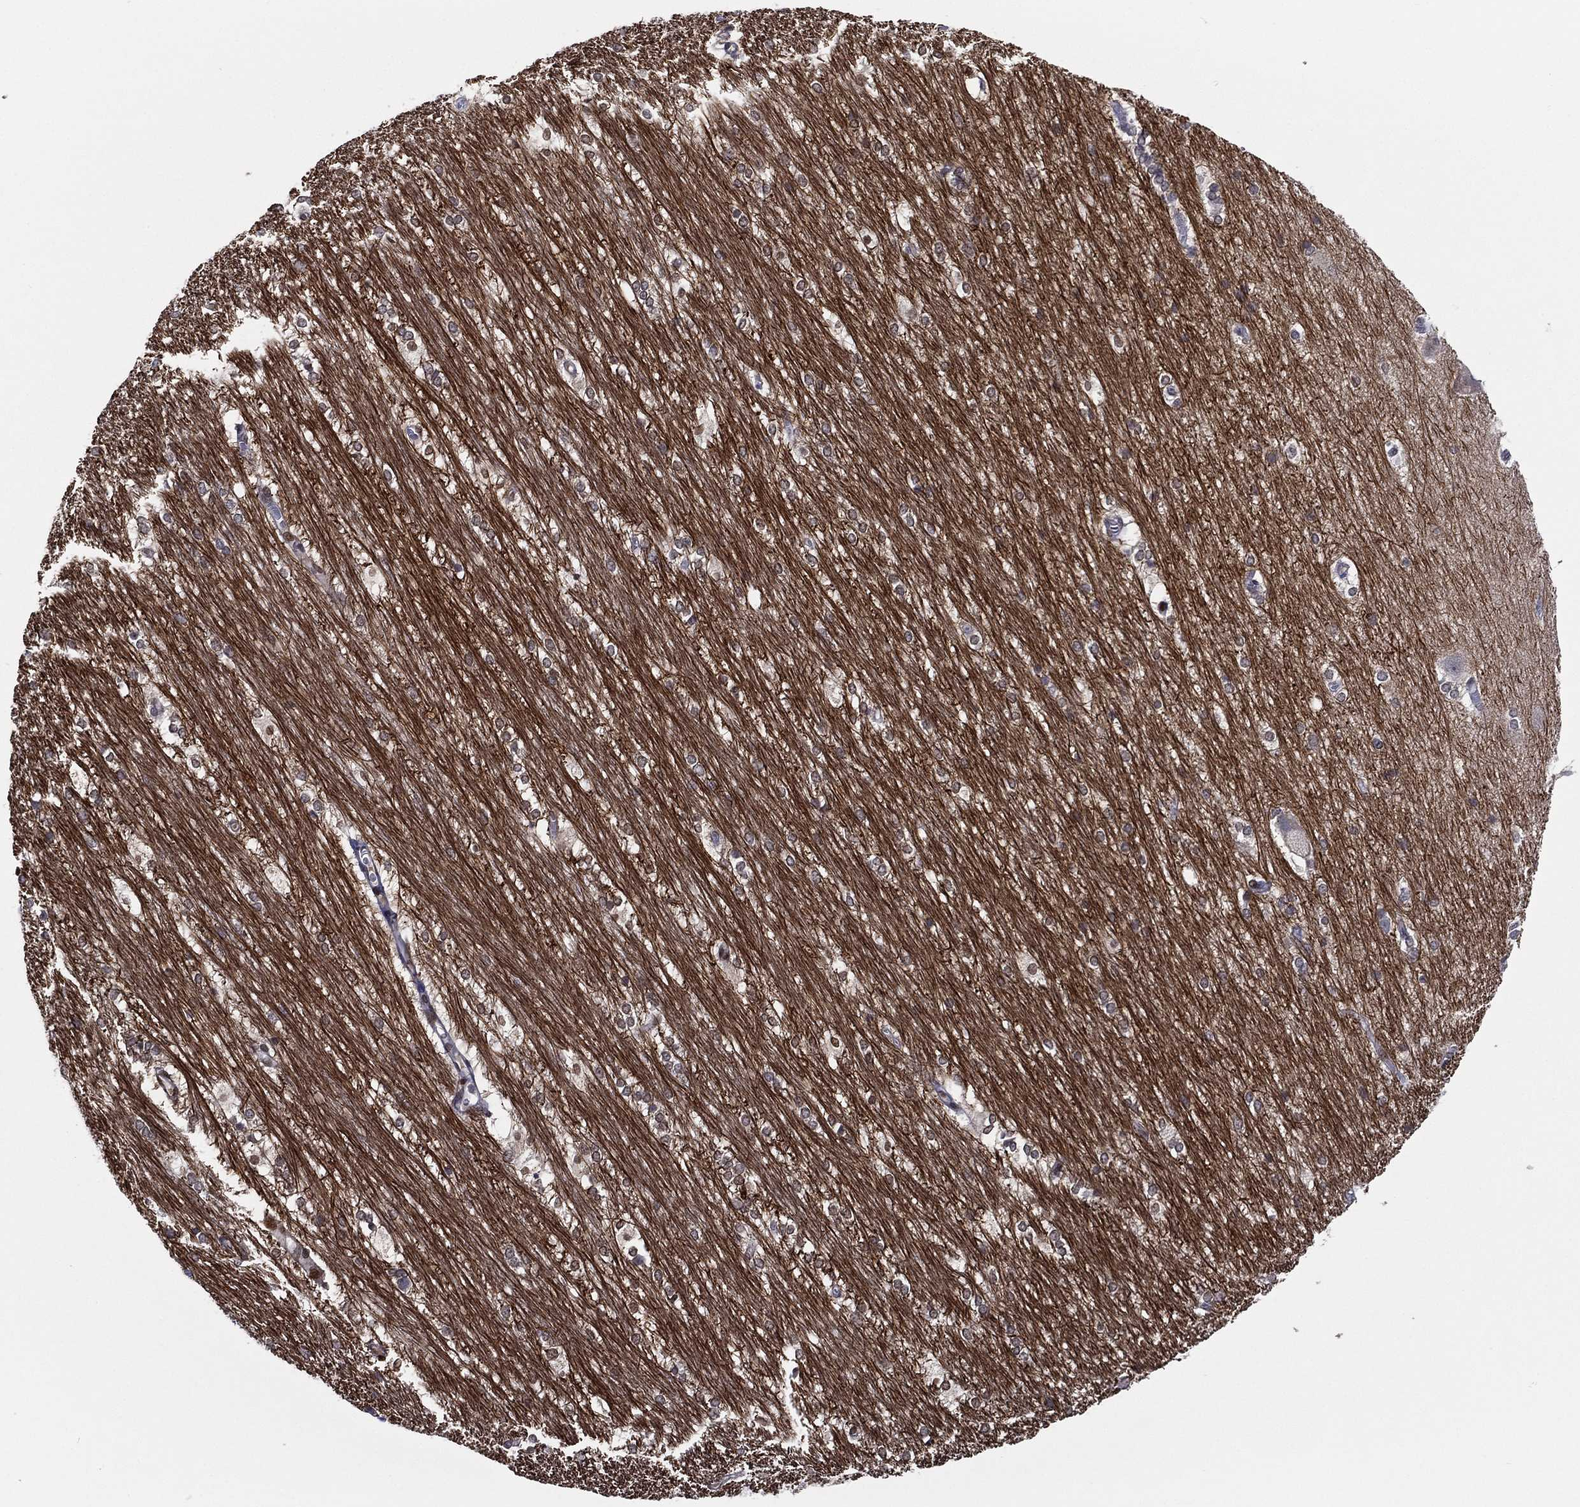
{"staining": {"intensity": "negative", "quantity": "none", "location": "none"}, "tissue": "hippocampus", "cell_type": "Glial cells", "image_type": "normal", "snomed": [{"axis": "morphology", "description": "Normal tissue, NOS"}, {"axis": "topography", "description": "Cerebral cortex"}, {"axis": "topography", "description": "Hippocampus"}], "caption": "This is an immunohistochemistry (IHC) histopathology image of normal human hippocampus. There is no expression in glial cells.", "gene": "SLC13A4", "patient": {"sex": "female", "age": 19}}